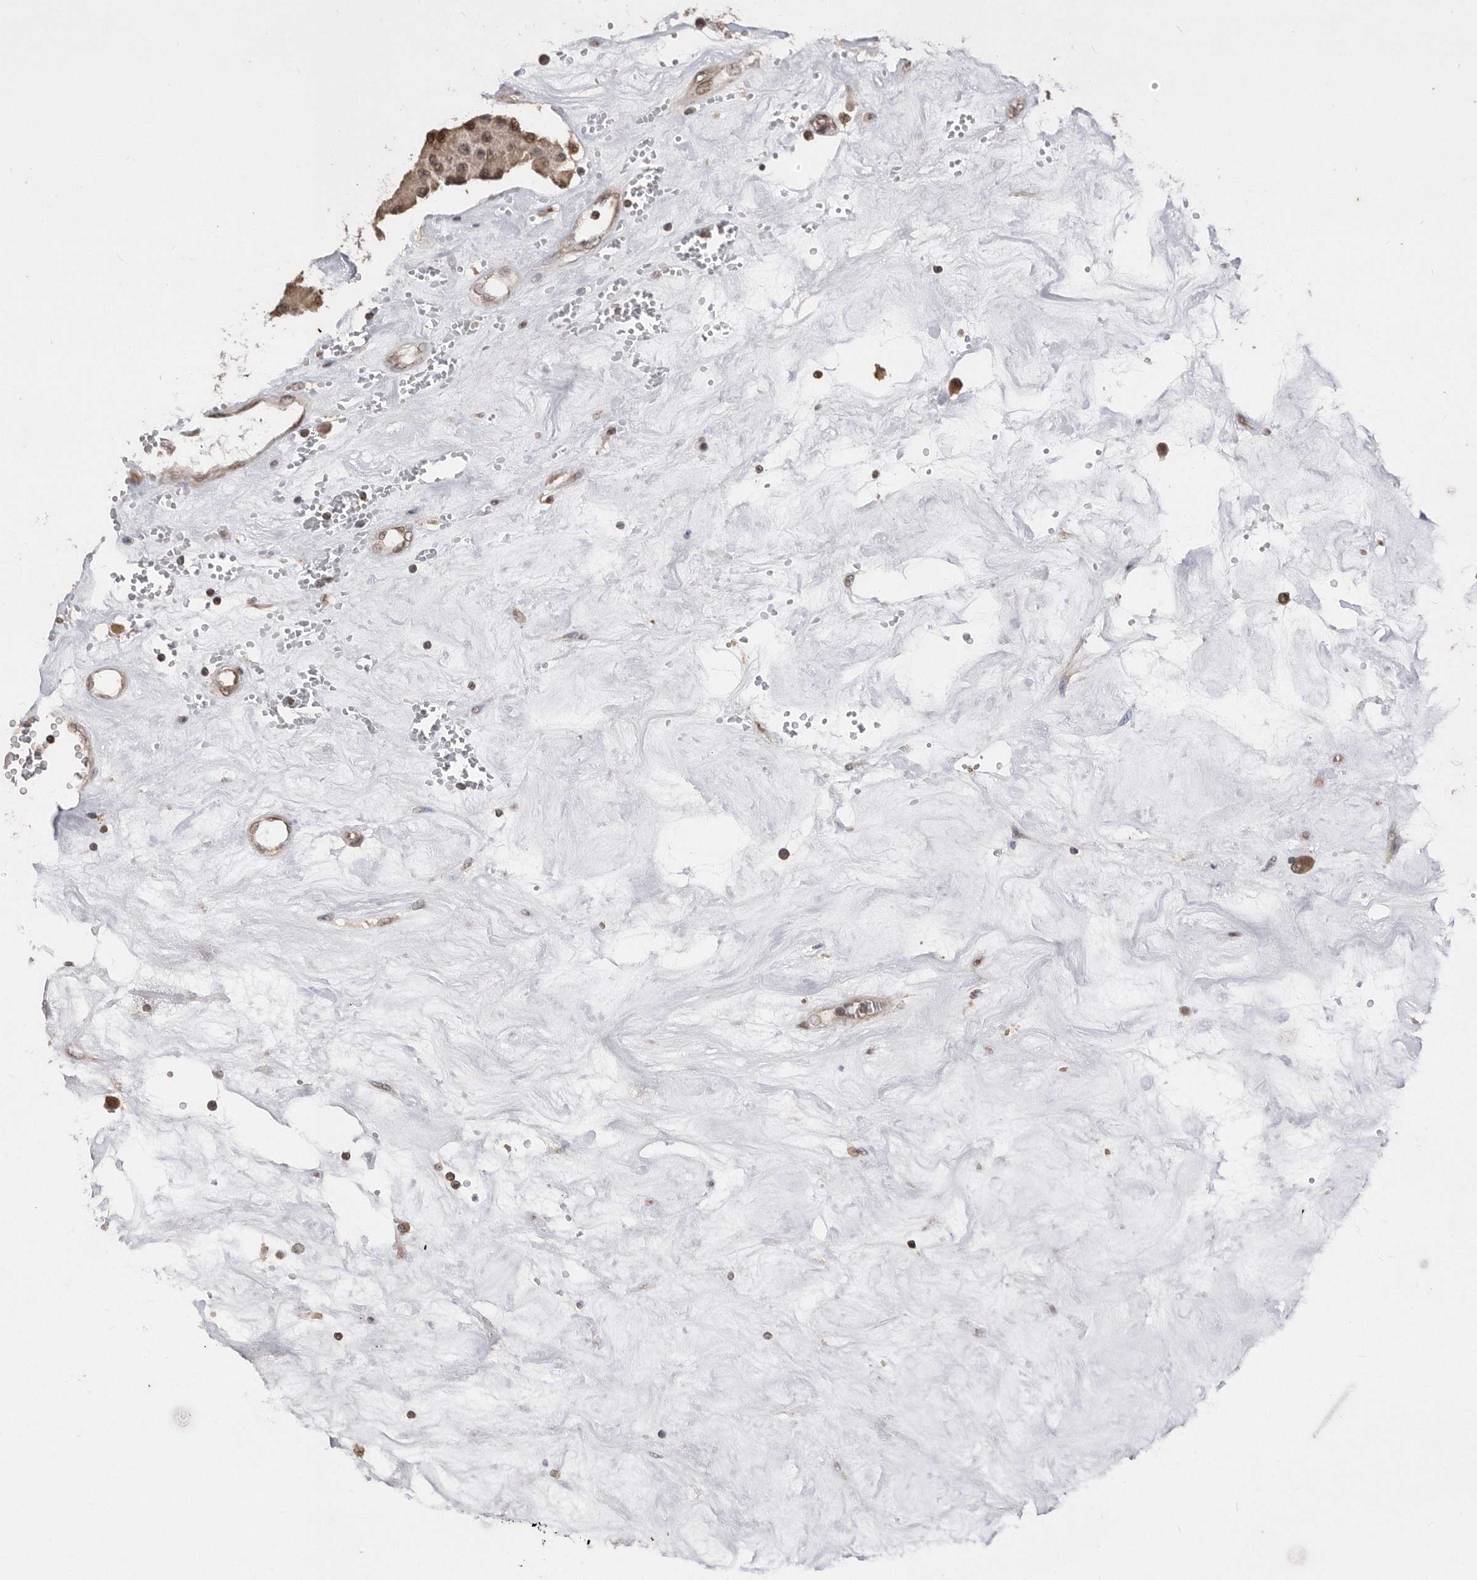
{"staining": {"intensity": "moderate", "quantity": ">75%", "location": "cytoplasmic/membranous,nuclear"}, "tissue": "carcinoid", "cell_type": "Tumor cells", "image_type": "cancer", "snomed": [{"axis": "morphology", "description": "Carcinoid, malignant, NOS"}, {"axis": "topography", "description": "Pancreas"}], "caption": "A photomicrograph of carcinoid (malignant) stained for a protein displays moderate cytoplasmic/membranous and nuclear brown staining in tumor cells.", "gene": "TDRD3", "patient": {"sex": "male", "age": 41}}